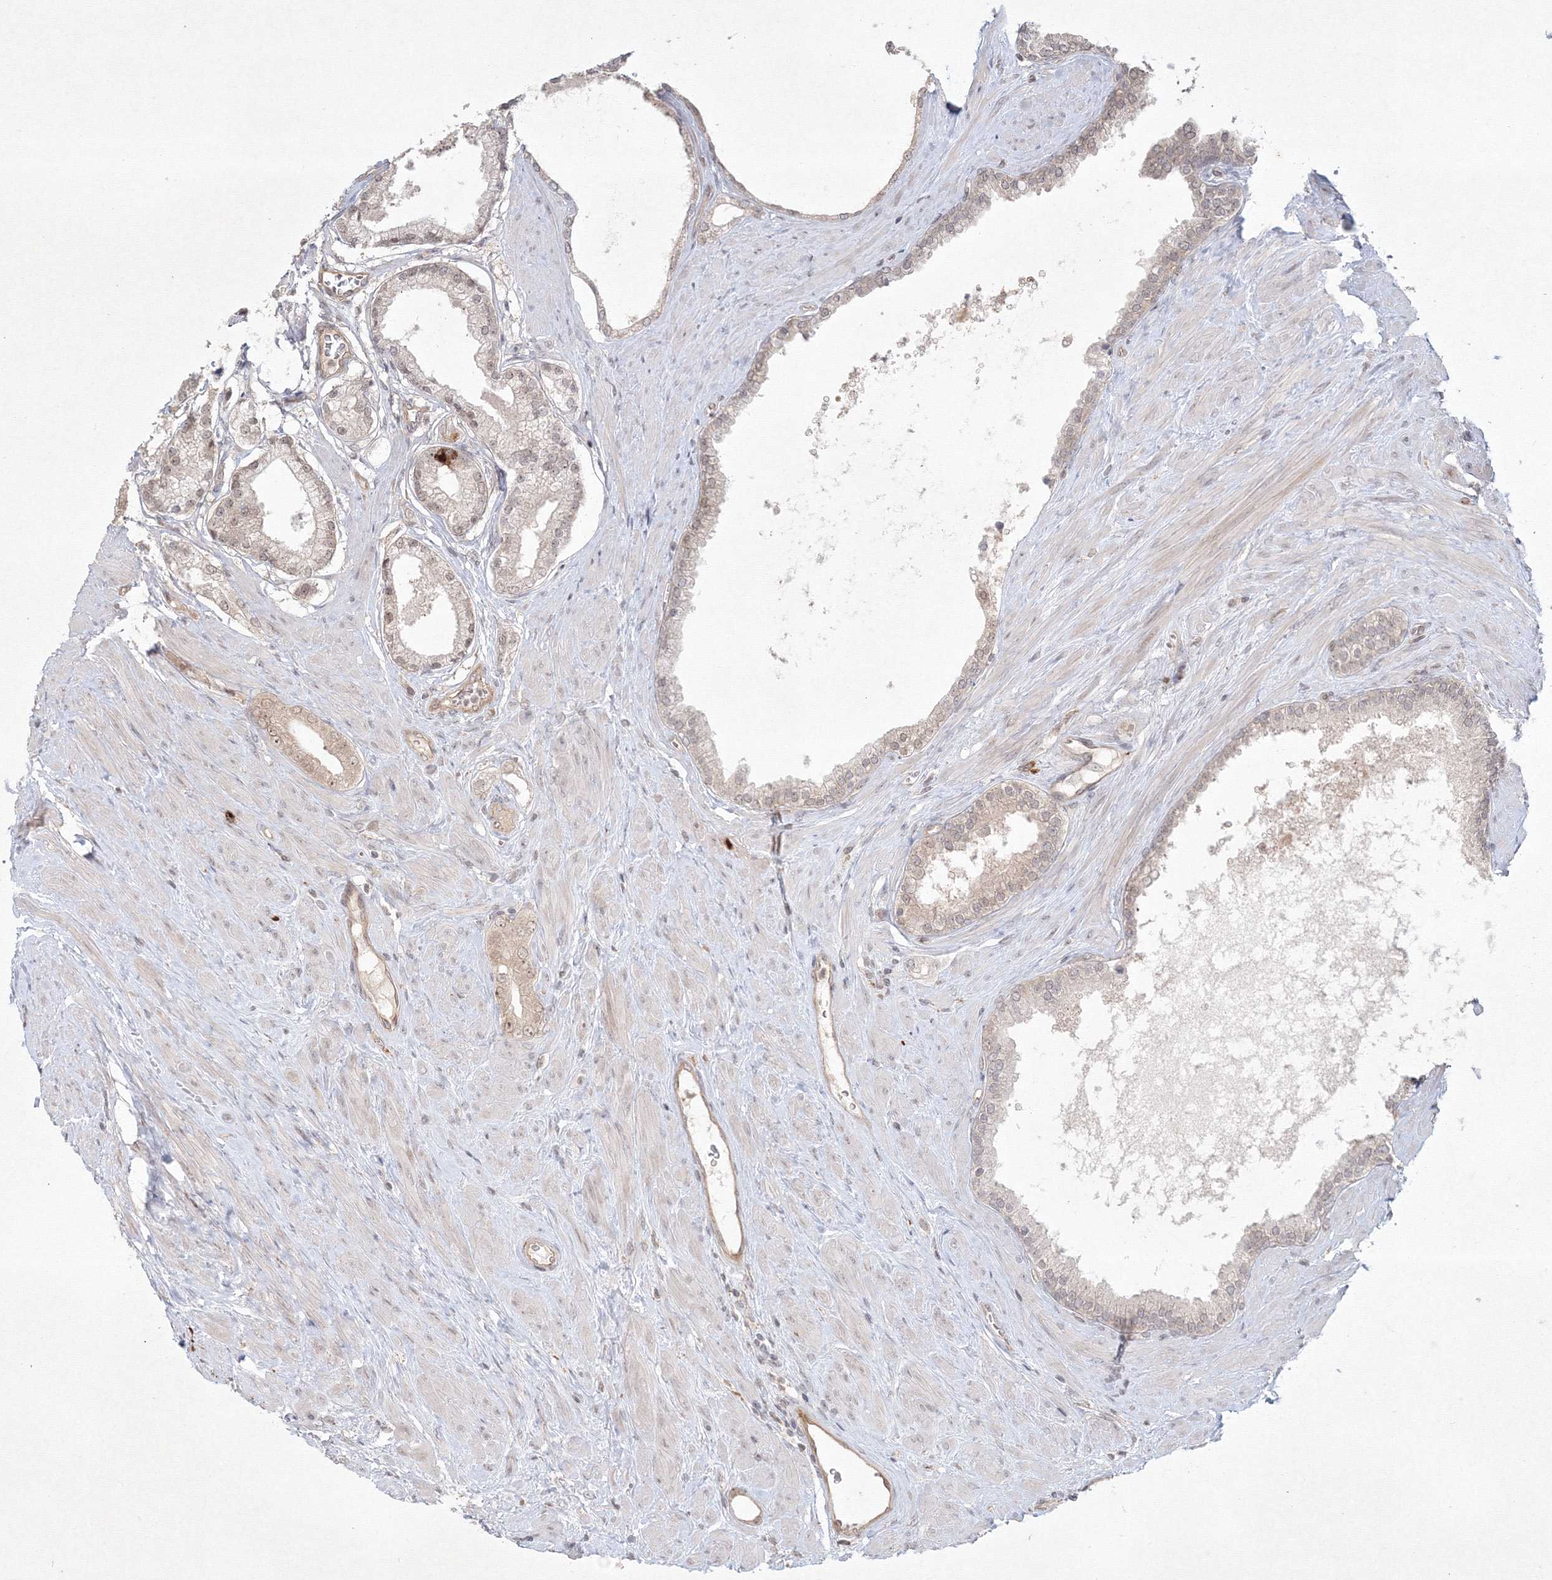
{"staining": {"intensity": "weak", "quantity": "25%-75%", "location": "cytoplasmic/membranous,nuclear"}, "tissue": "prostate cancer", "cell_type": "Tumor cells", "image_type": "cancer", "snomed": [{"axis": "morphology", "description": "Adenocarcinoma, Low grade"}, {"axis": "topography", "description": "Prostate"}], "caption": "Brown immunohistochemical staining in human prostate cancer (low-grade adenocarcinoma) shows weak cytoplasmic/membranous and nuclear positivity in approximately 25%-75% of tumor cells. The staining was performed using DAB, with brown indicating positive protein expression. Nuclei are stained blue with hematoxylin.", "gene": "KIF20A", "patient": {"sex": "male", "age": 62}}